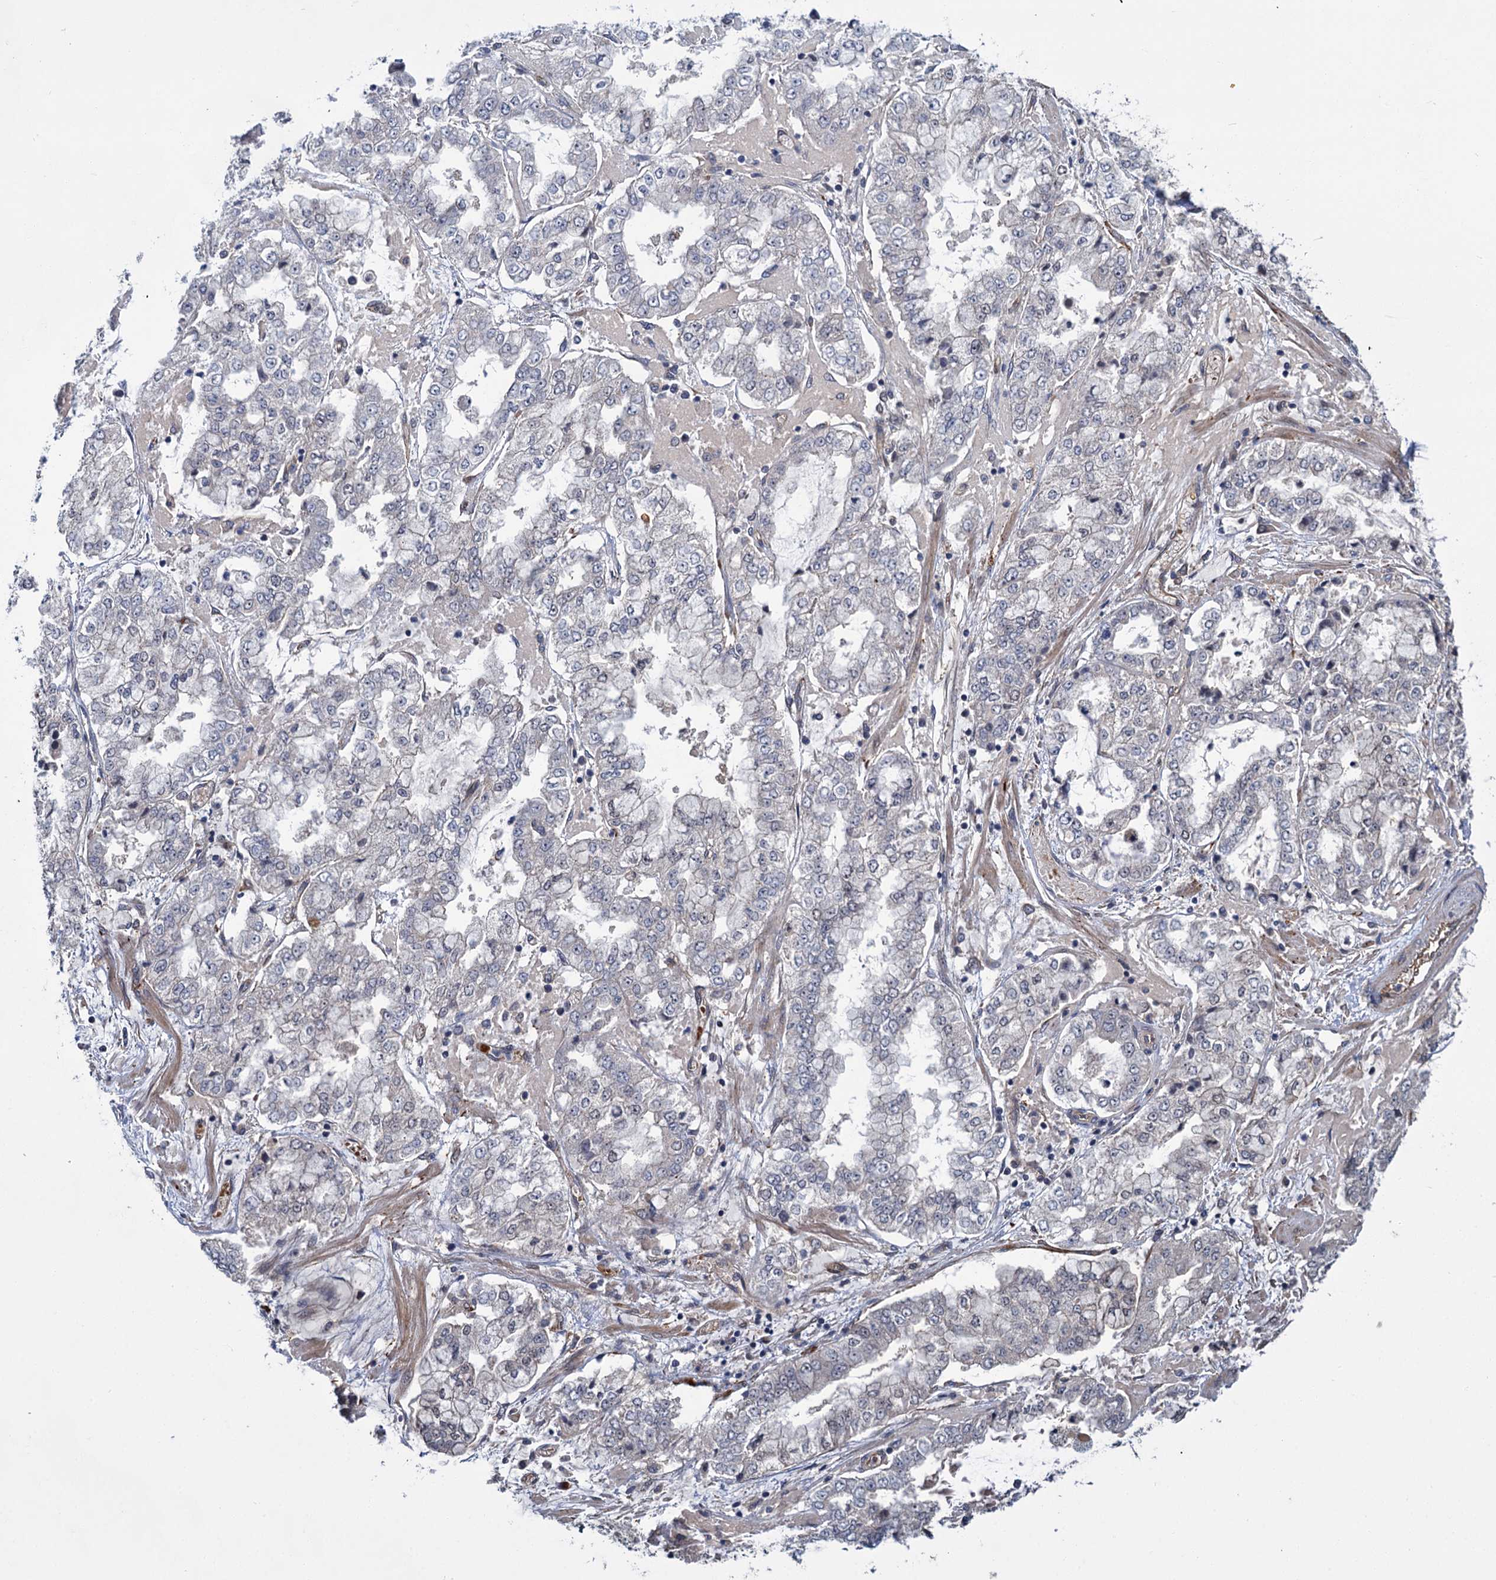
{"staining": {"intensity": "negative", "quantity": "none", "location": "none"}, "tissue": "stomach cancer", "cell_type": "Tumor cells", "image_type": "cancer", "snomed": [{"axis": "morphology", "description": "Adenocarcinoma, NOS"}, {"axis": "topography", "description": "Stomach"}], "caption": "IHC of stomach adenocarcinoma displays no positivity in tumor cells.", "gene": "PKN2", "patient": {"sex": "male", "age": 76}}